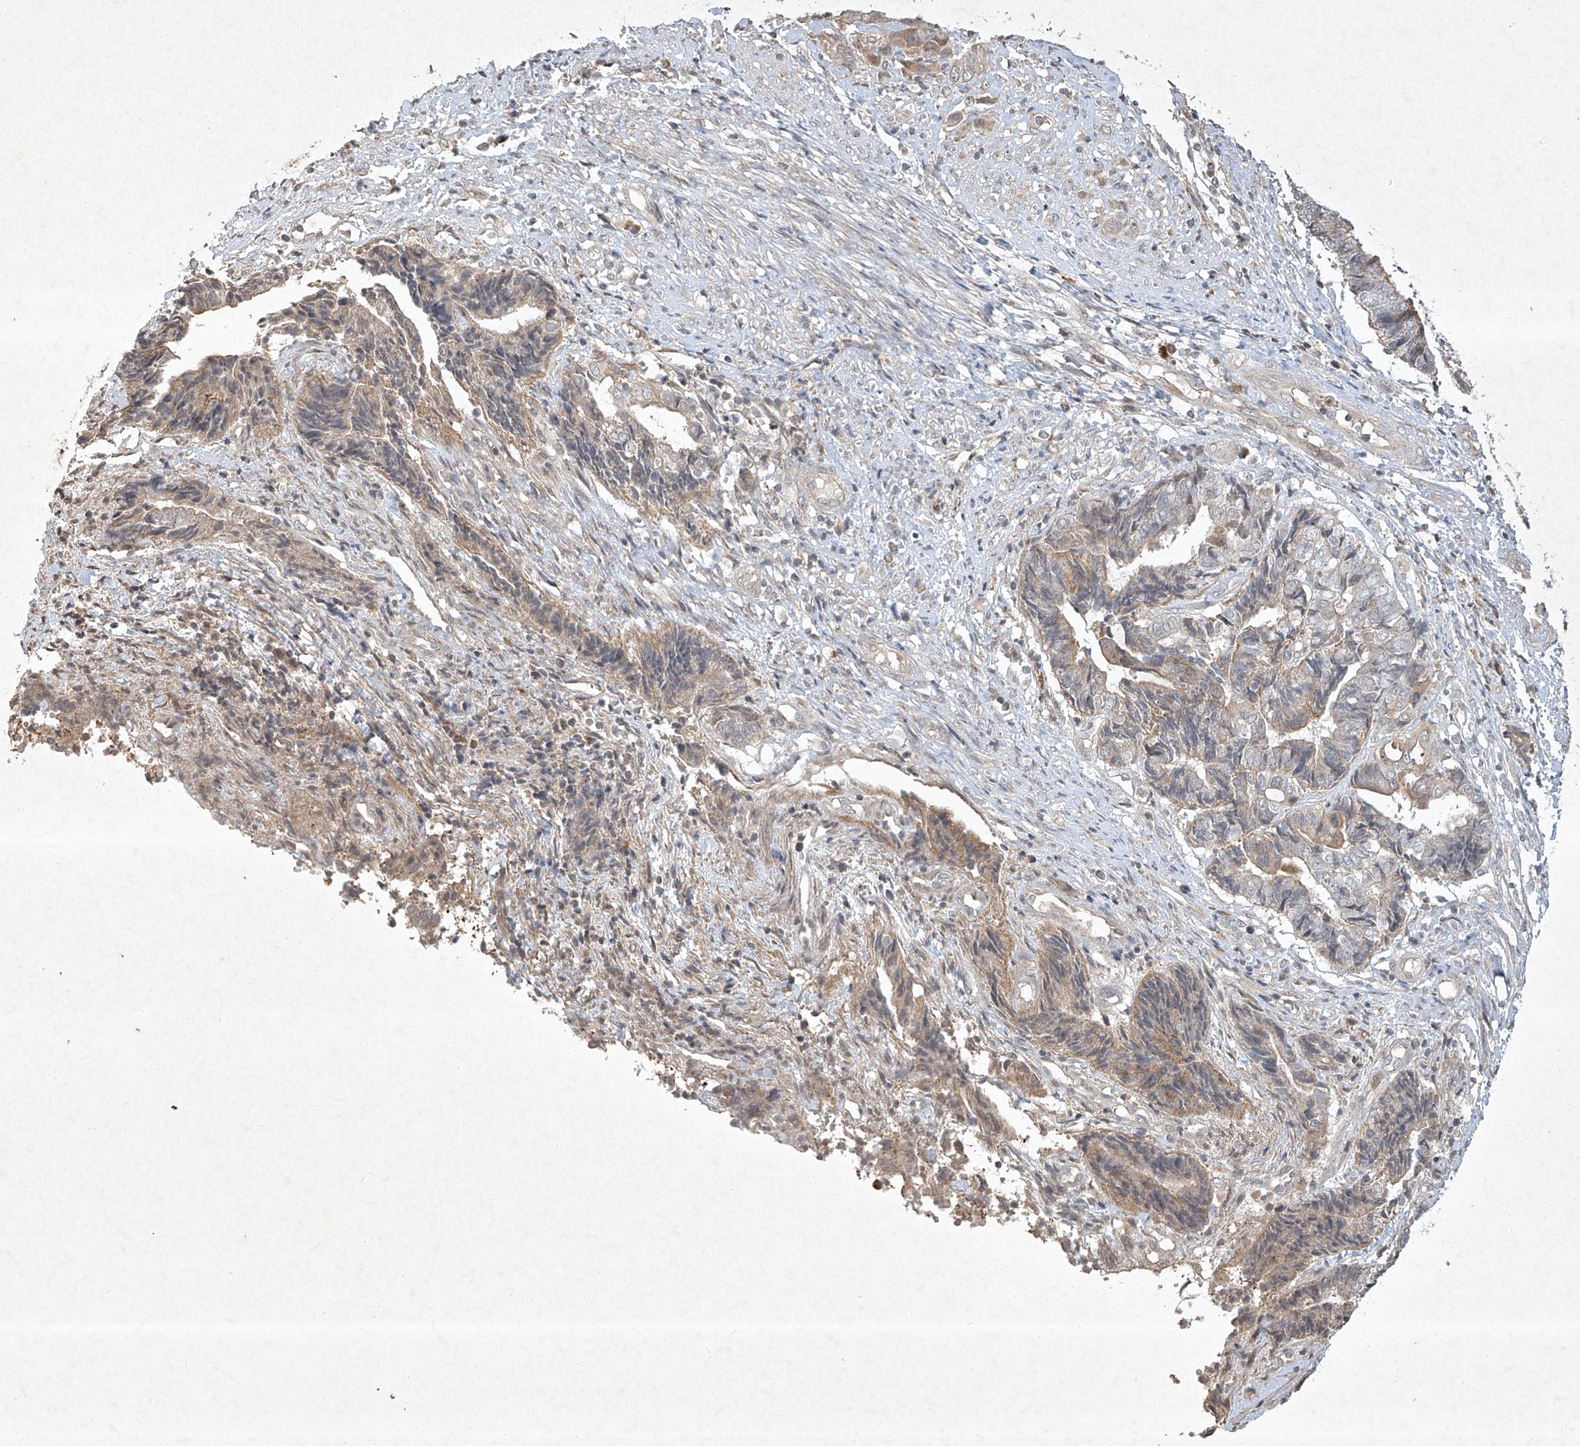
{"staining": {"intensity": "weak", "quantity": "25%-75%", "location": "cytoplasmic/membranous"}, "tissue": "endometrial cancer", "cell_type": "Tumor cells", "image_type": "cancer", "snomed": [{"axis": "morphology", "description": "Adenocarcinoma, NOS"}, {"axis": "topography", "description": "Uterus"}, {"axis": "topography", "description": "Endometrium"}], "caption": "High-magnification brightfield microscopy of adenocarcinoma (endometrial) stained with DAB (3,3'-diaminobenzidine) (brown) and counterstained with hematoxylin (blue). tumor cells exhibit weak cytoplasmic/membranous staining is appreciated in approximately25%-75% of cells.", "gene": "BTRC", "patient": {"sex": "female", "age": 70}}